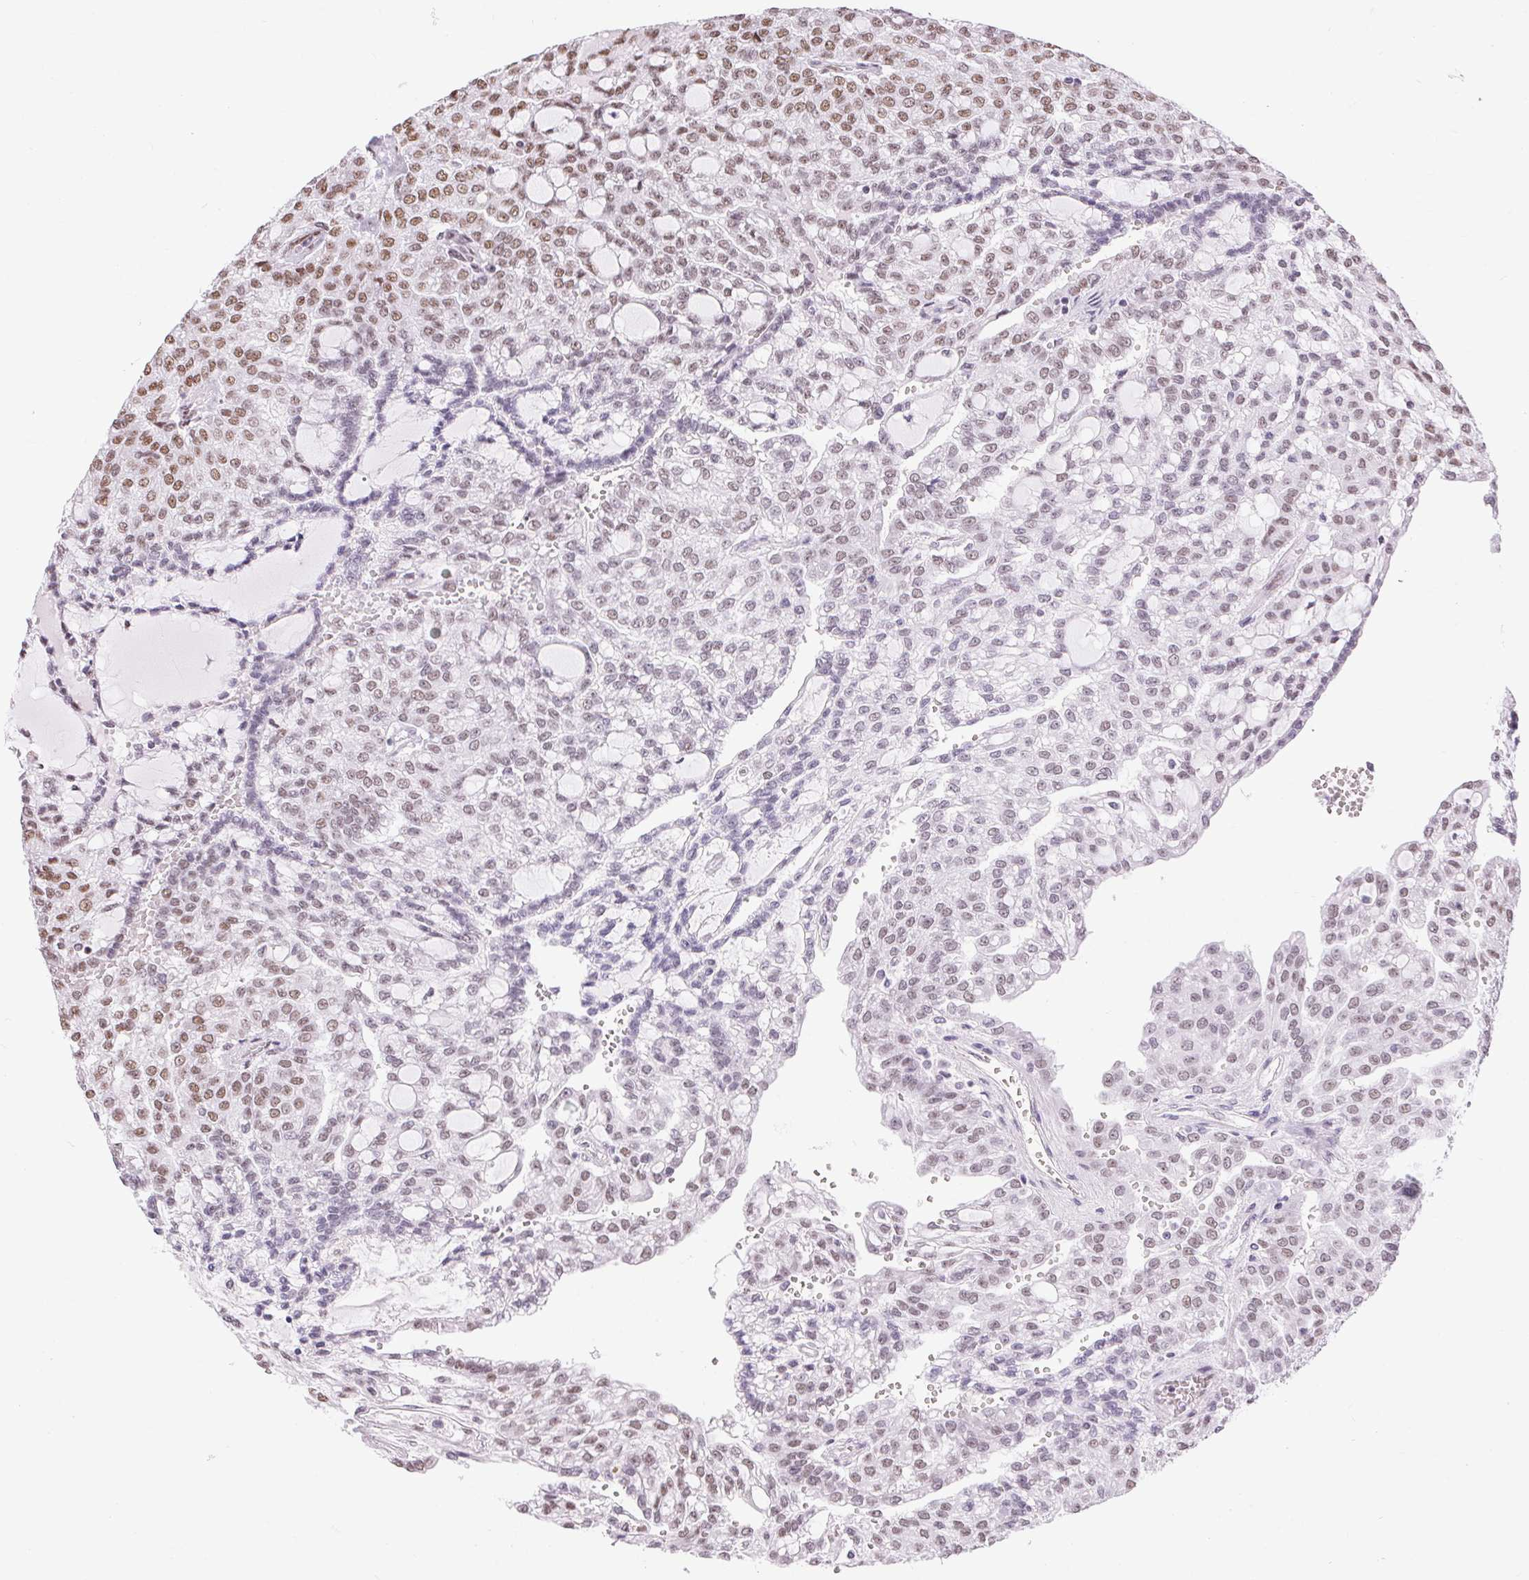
{"staining": {"intensity": "moderate", "quantity": "25%-75%", "location": "nuclear"}, "tissue": "renal cancer", "cell_type": "Tumor cells", "image_type": "cancer", "snomed": [{"axis": "morphology", "description": "Adenocarcinoma, NOS"}, {"axis": "topography", "description": "Kidney"}], "caption": "The micrograph displays immunohistochemical staining of renal cancer (adenocarcinoma). There is moderate nuclear positivity is identified in approximately 25%-75% of tumor cells.", "gene": "ZNF80", "patient": {"sex": "male", "age": 63}}